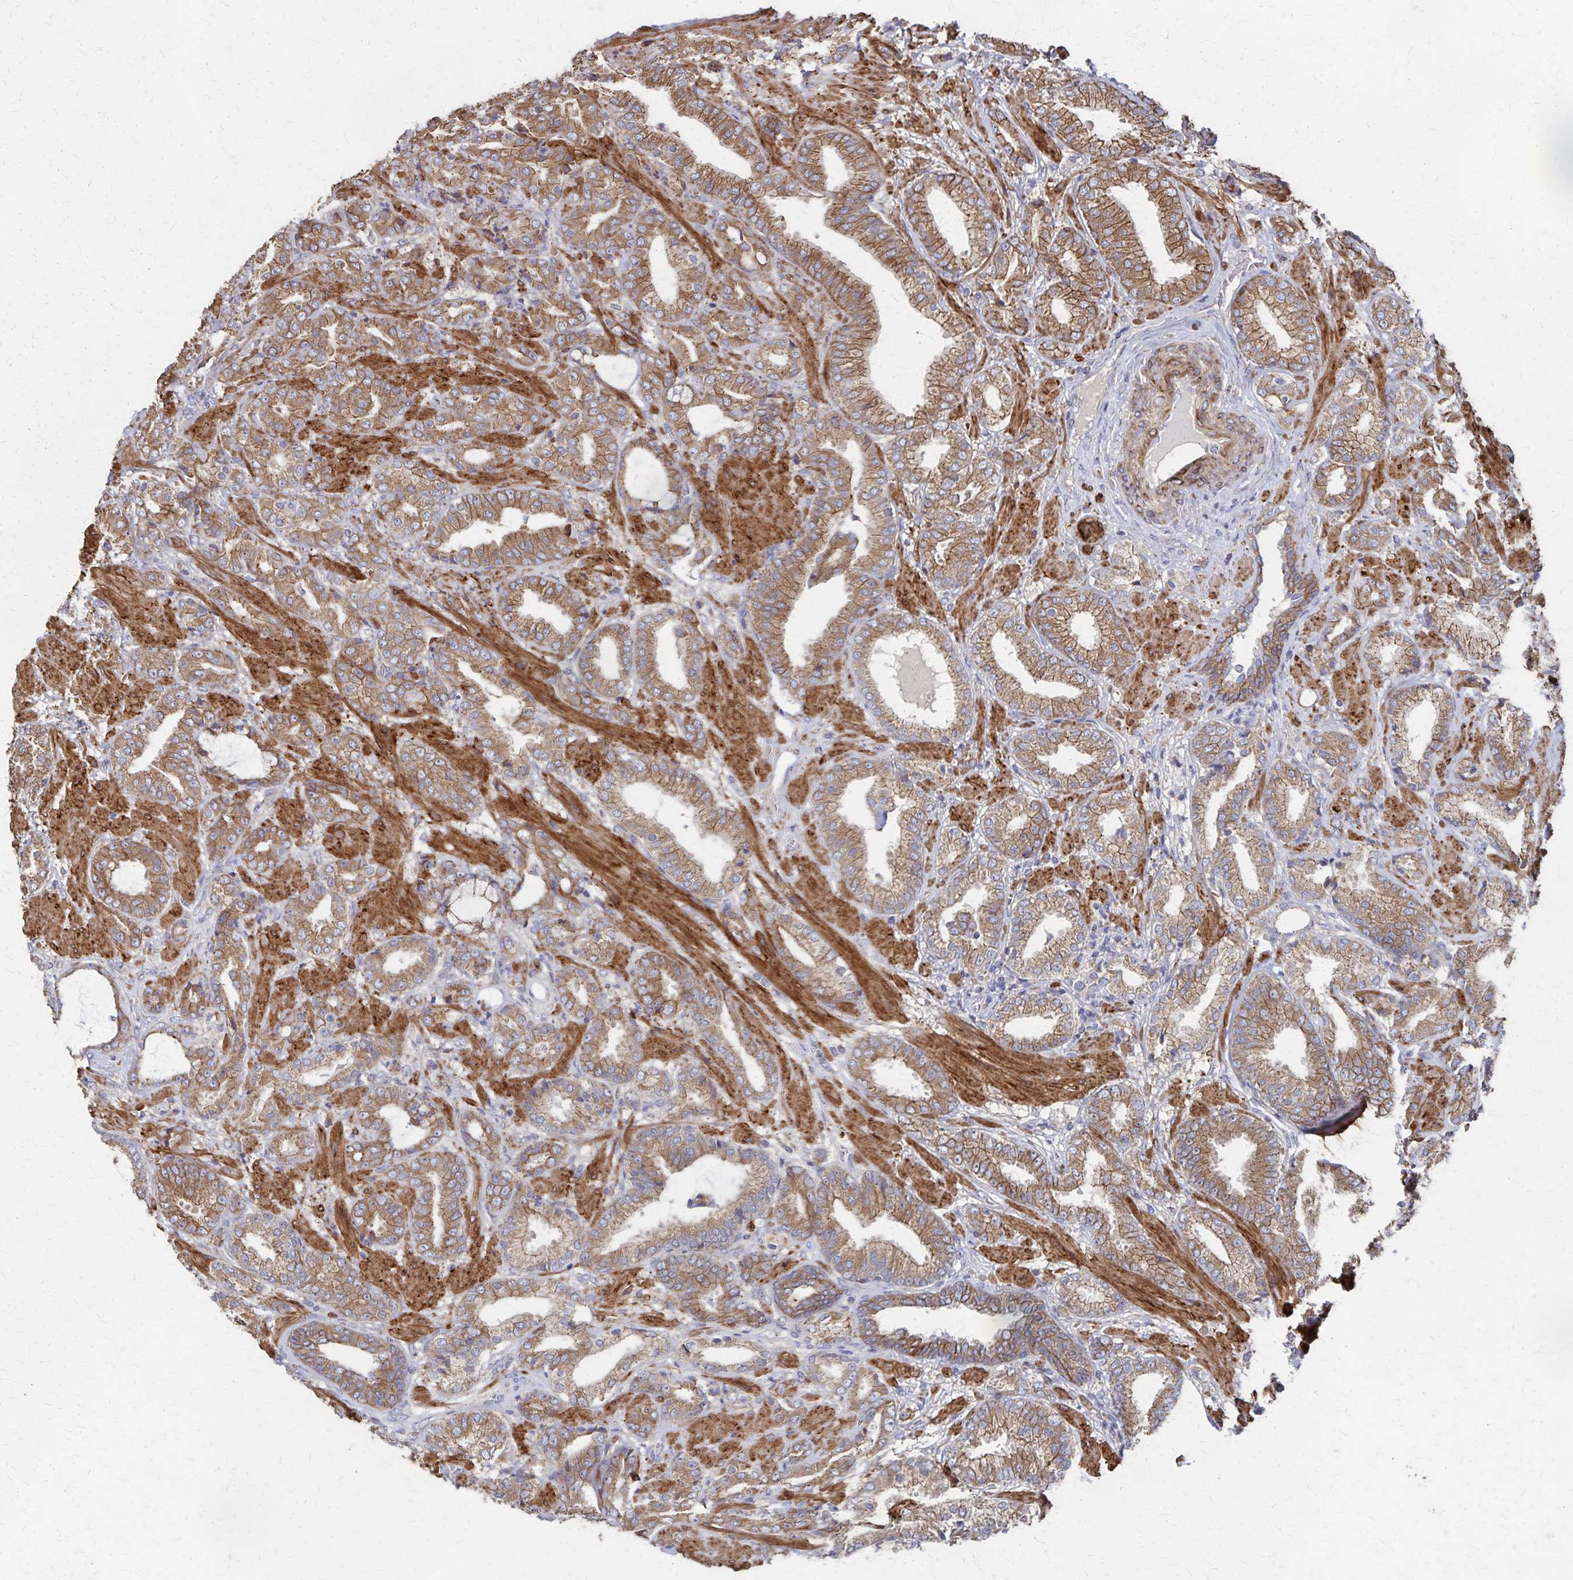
{"staining": {"intensity": "moderate", "quantity": ">75%", "location": "cytoplasmic/membranous"}, "tissue": "prostate cancer", "cell_type": "Tumor cells", "image_type": "cancer", "snomed": [{"axis": "morphology", "description": "Adenocarcinoma, High grade"}, {"axis": "topography", "description": "Prostate"}], "caption": "This is a photomicrograph of immunohistochemistry (IHC) staining of prostate high-grade adenocarcinoma, which shows moderate expression in the cytoplasmic/membranous of tumor cells.", "gene": "PGAP2", "patient": {"sex": "male", "age": 56}}